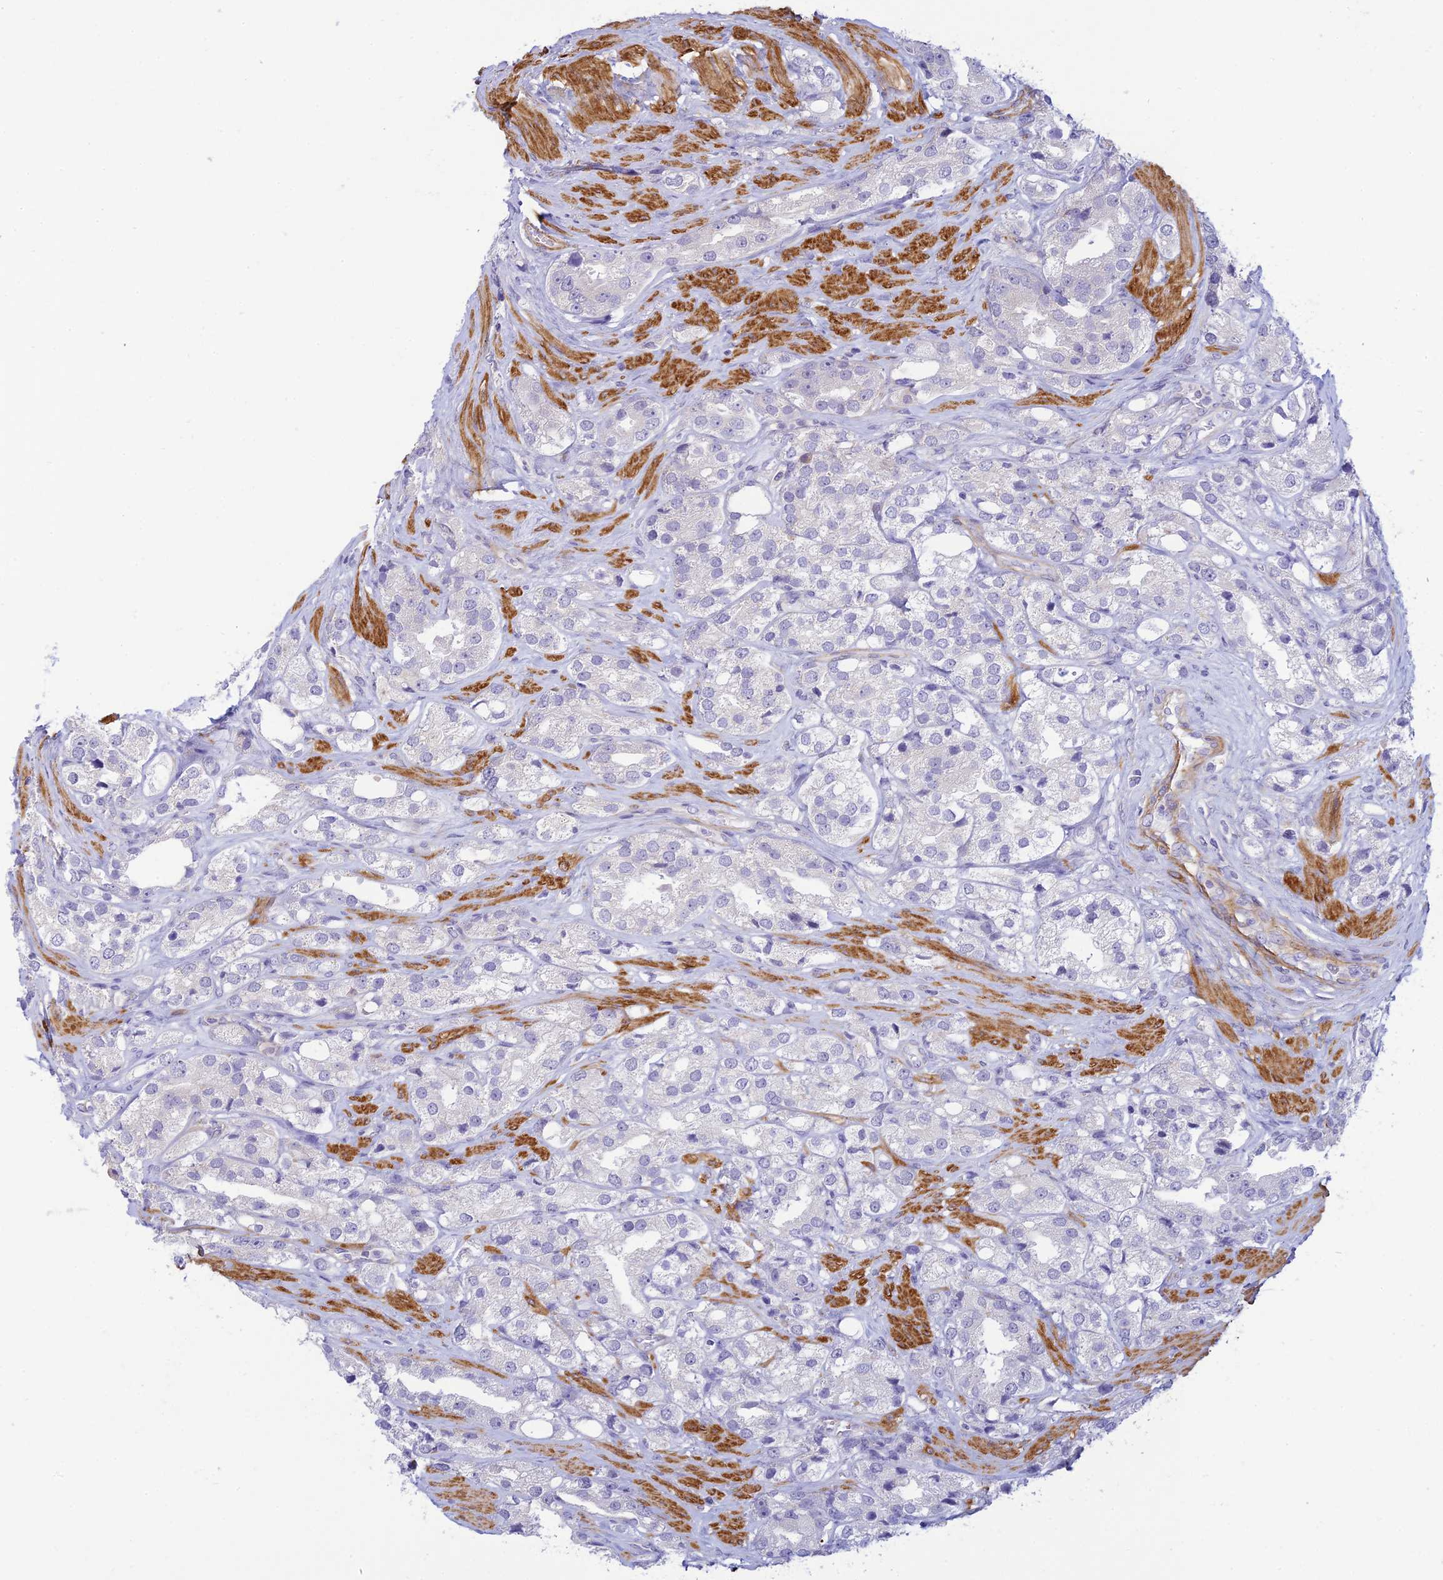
{"staining": {"intensity": "negative", "quantity": "none", "location": "none"}, "tissue": "prostate cancer", "cell_type": "Tumor cells", "image_type": "cancer", "snomed": [{"axis": "morphology", "description": "Adenocarcinoma, NOS"}, {"axis": "topography", "description": "Prostate"}], "caption": "Micrograph shows no significant protein expression in tumor cells of prostate adenocarcinoma.", "gene": "FBXW4", "patient": {"sex": "male", "age": 79}}